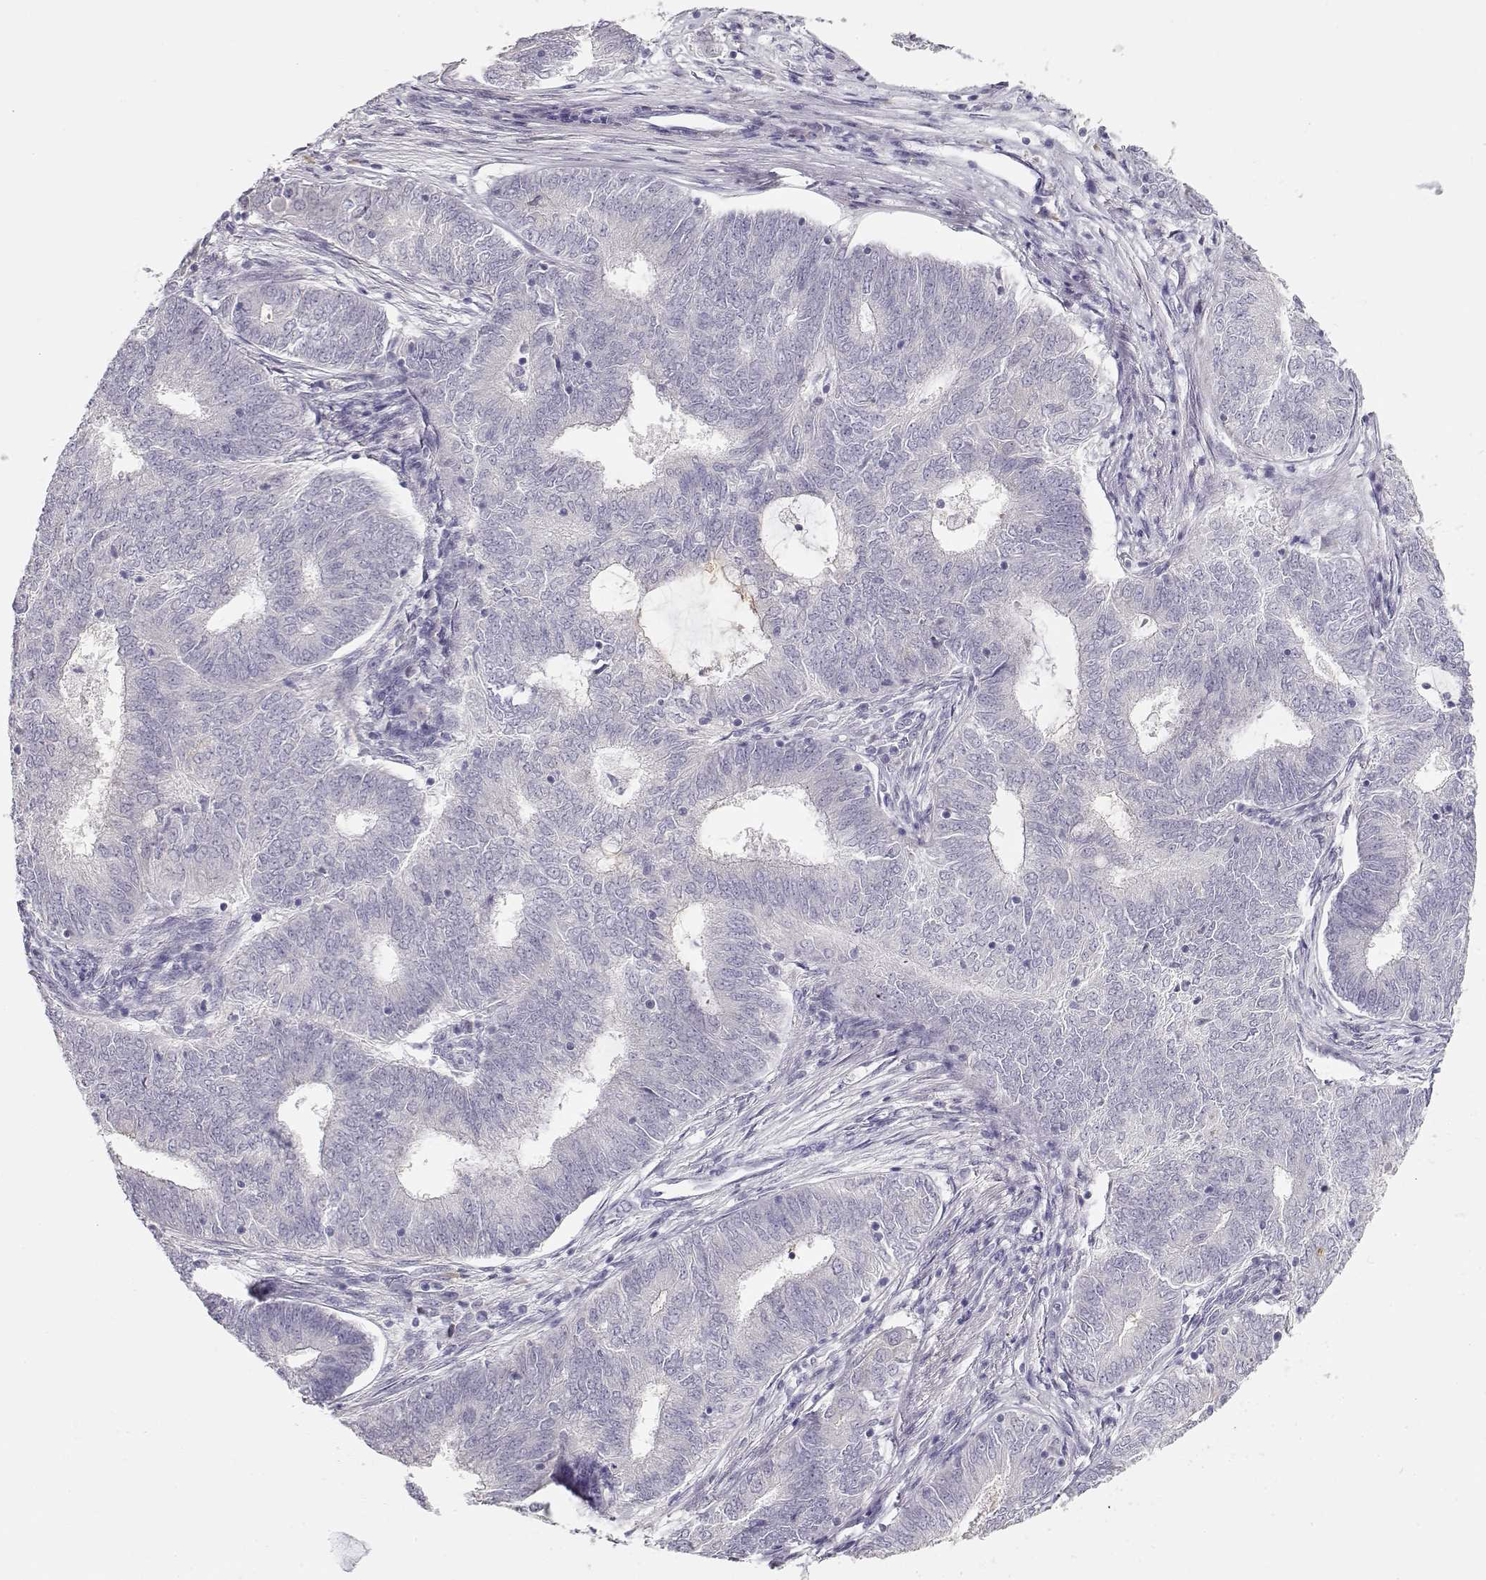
{"staining": {"intensity": "negative", "quantity": "none", "location": "none"}, "tissue": "endometrial cancer", "cell_type": "Tumor cells", "image_type": "cancer", "snomed": [{"axis": "morphology", "description": "Adenocarcinoma, NOS"}, {"axis": "topography", "description": "Endometrium"}], "caption": "This photomicrograph is of endometrial cancer stained with immunohistochemistry to label a protein in brown with the nuclei are counter-stained blue. There is no positivity in tumor cells. (DAB immunohistochemistry, high magnification).", "gene": "TTC26", "patient": {"sex": "female", "age": 62}}